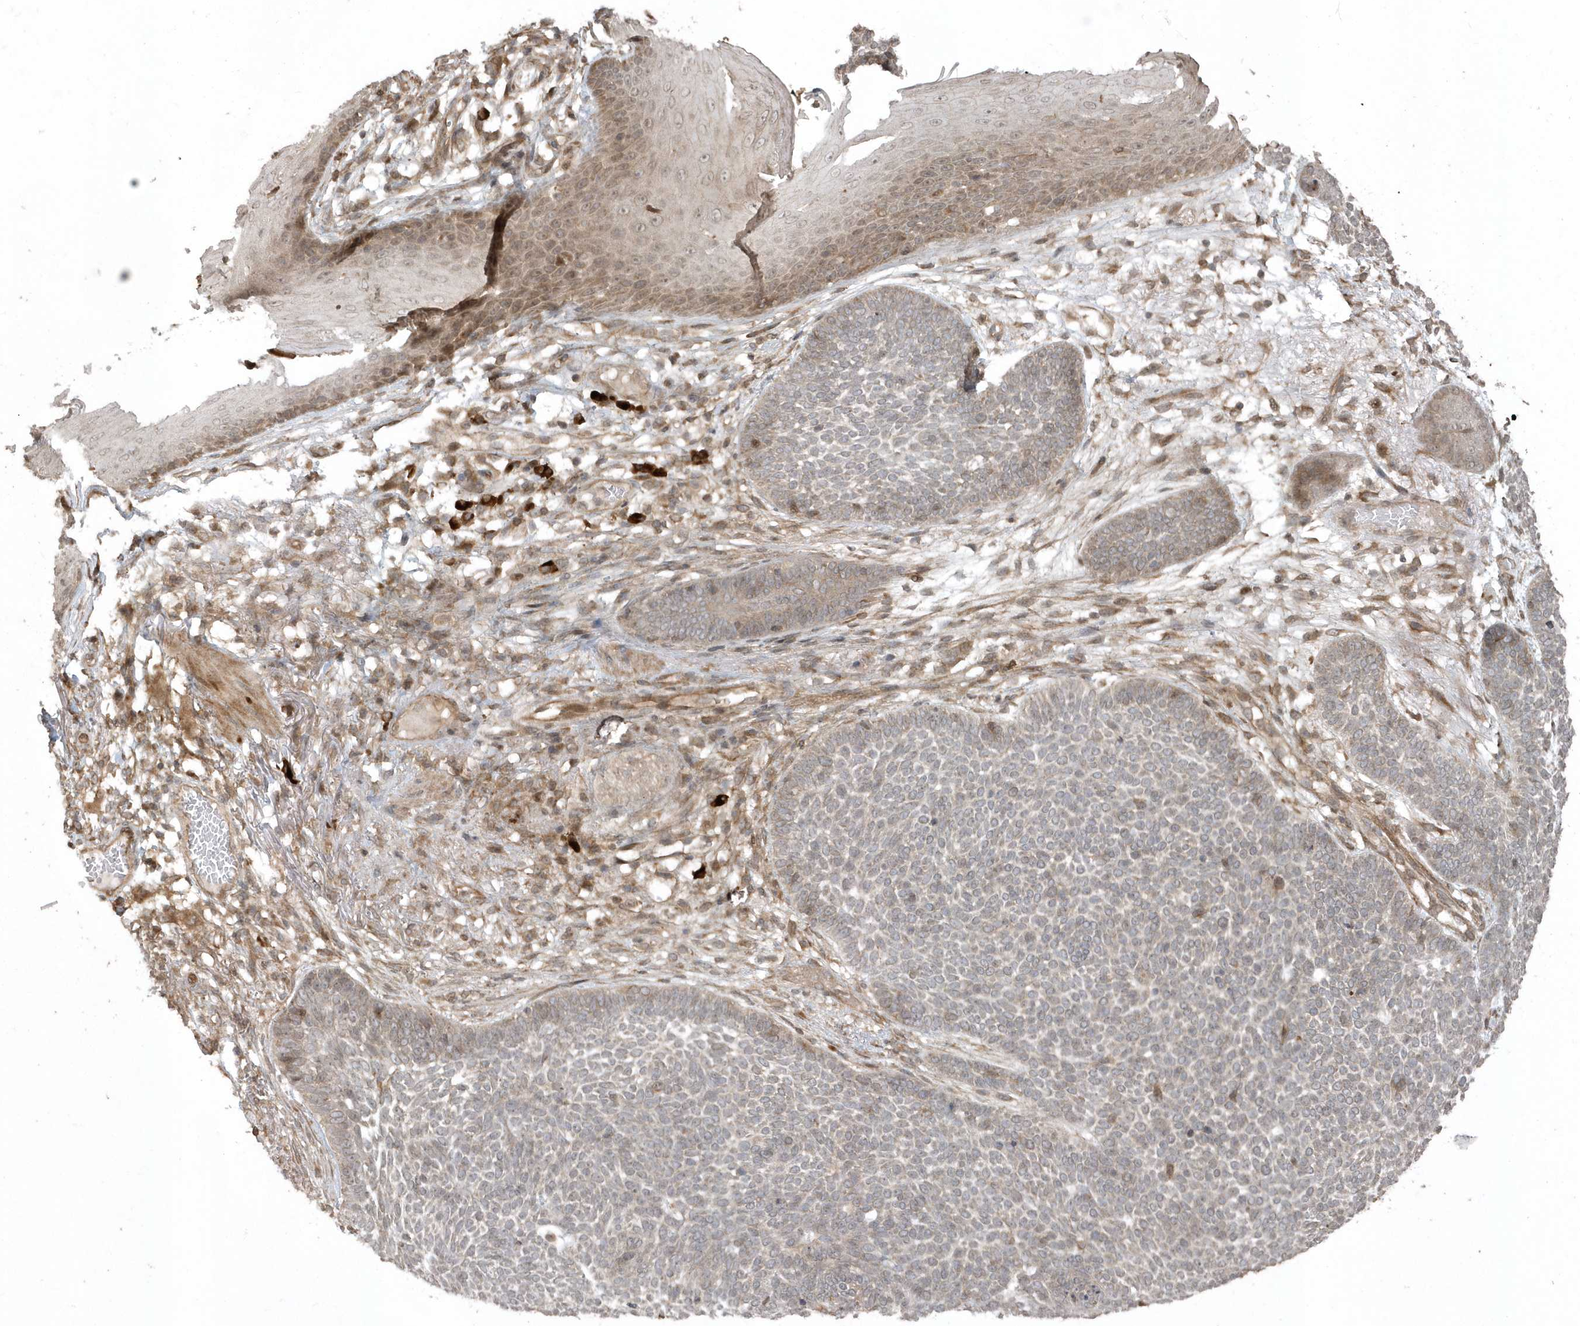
{"staining": {"intensity": "weak", "quantity": "<25%", "location": "cytoplasmic/membranous"}, "tissue": "skin cancer", "cell_type": "Tumor cells", "image_type": "cancer", "snomed": [{"axis": "morphology", "description": "Normal tissue, NOS"}, {"axis": "morphology", "description": "Basal cell carcinoma"}, {"axis": "topography", "description": "Skin"}], "caption": "Basal cell carcinoma (skin) stained for a protein using immunohistochemistry demonstrates no positivity tumor cells.", "gene": "HERPUD1", "patient": {"sex": "male", "age": 64}}